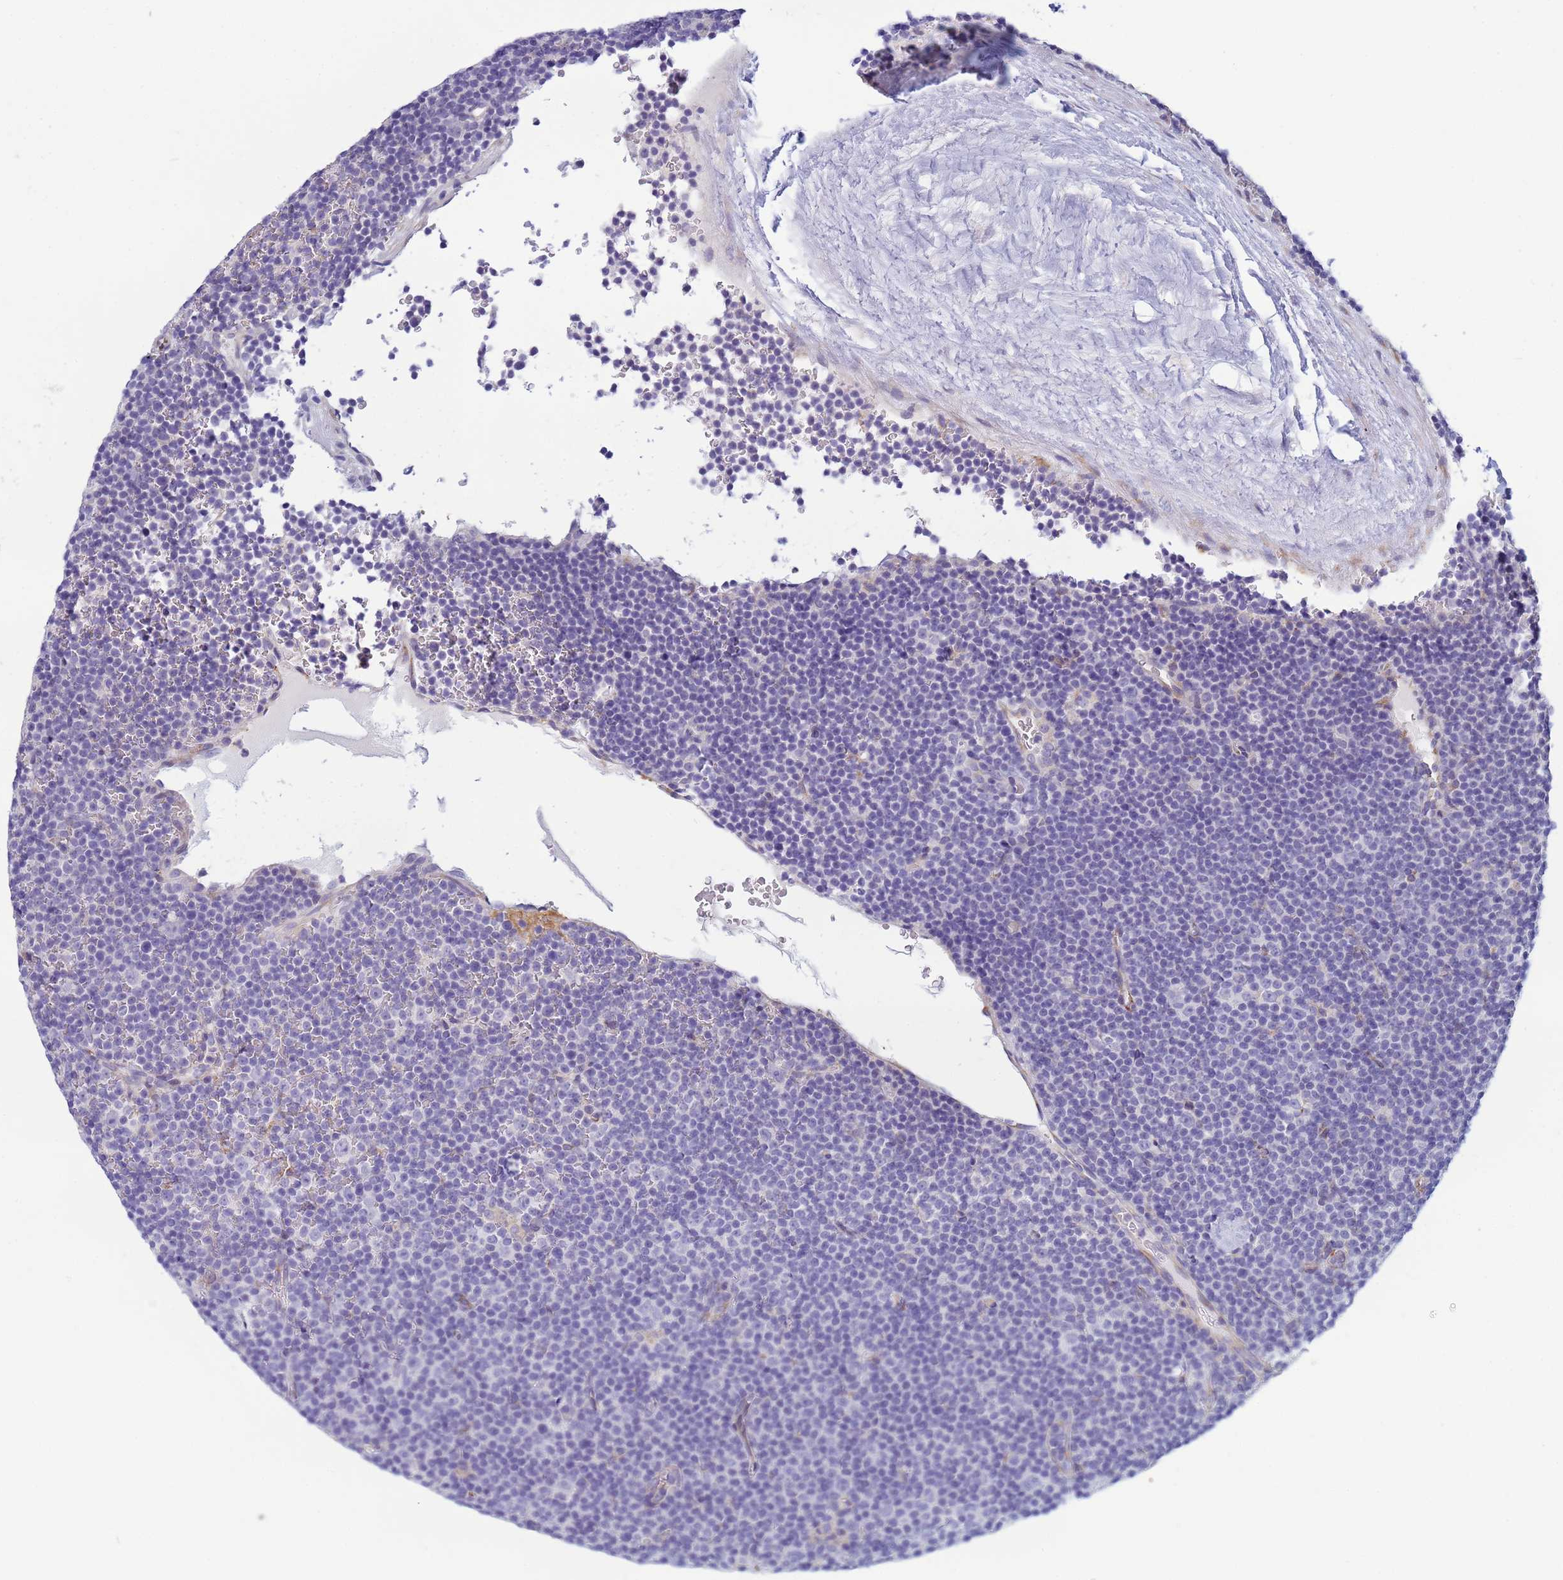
{"staining": {"intensity": "negative", "quantity": "none", "location": "none"}, "tissue": "lymphoma", "cell_type": "Tumor cells", "image_type": "cancer", "snomed": [{"axis": "morphology", "description": "Malignant lymphoma, non-Hodgkin's type, Low grade"}, {"axis": "topography", "description": "Lymph node"}], "caption": "A histopathology image of lymphoma stained for a protein reveals no brown staining in tumor cells.", "gene": "TRPC6", "patient": {"sex": "female", "age": 67}}